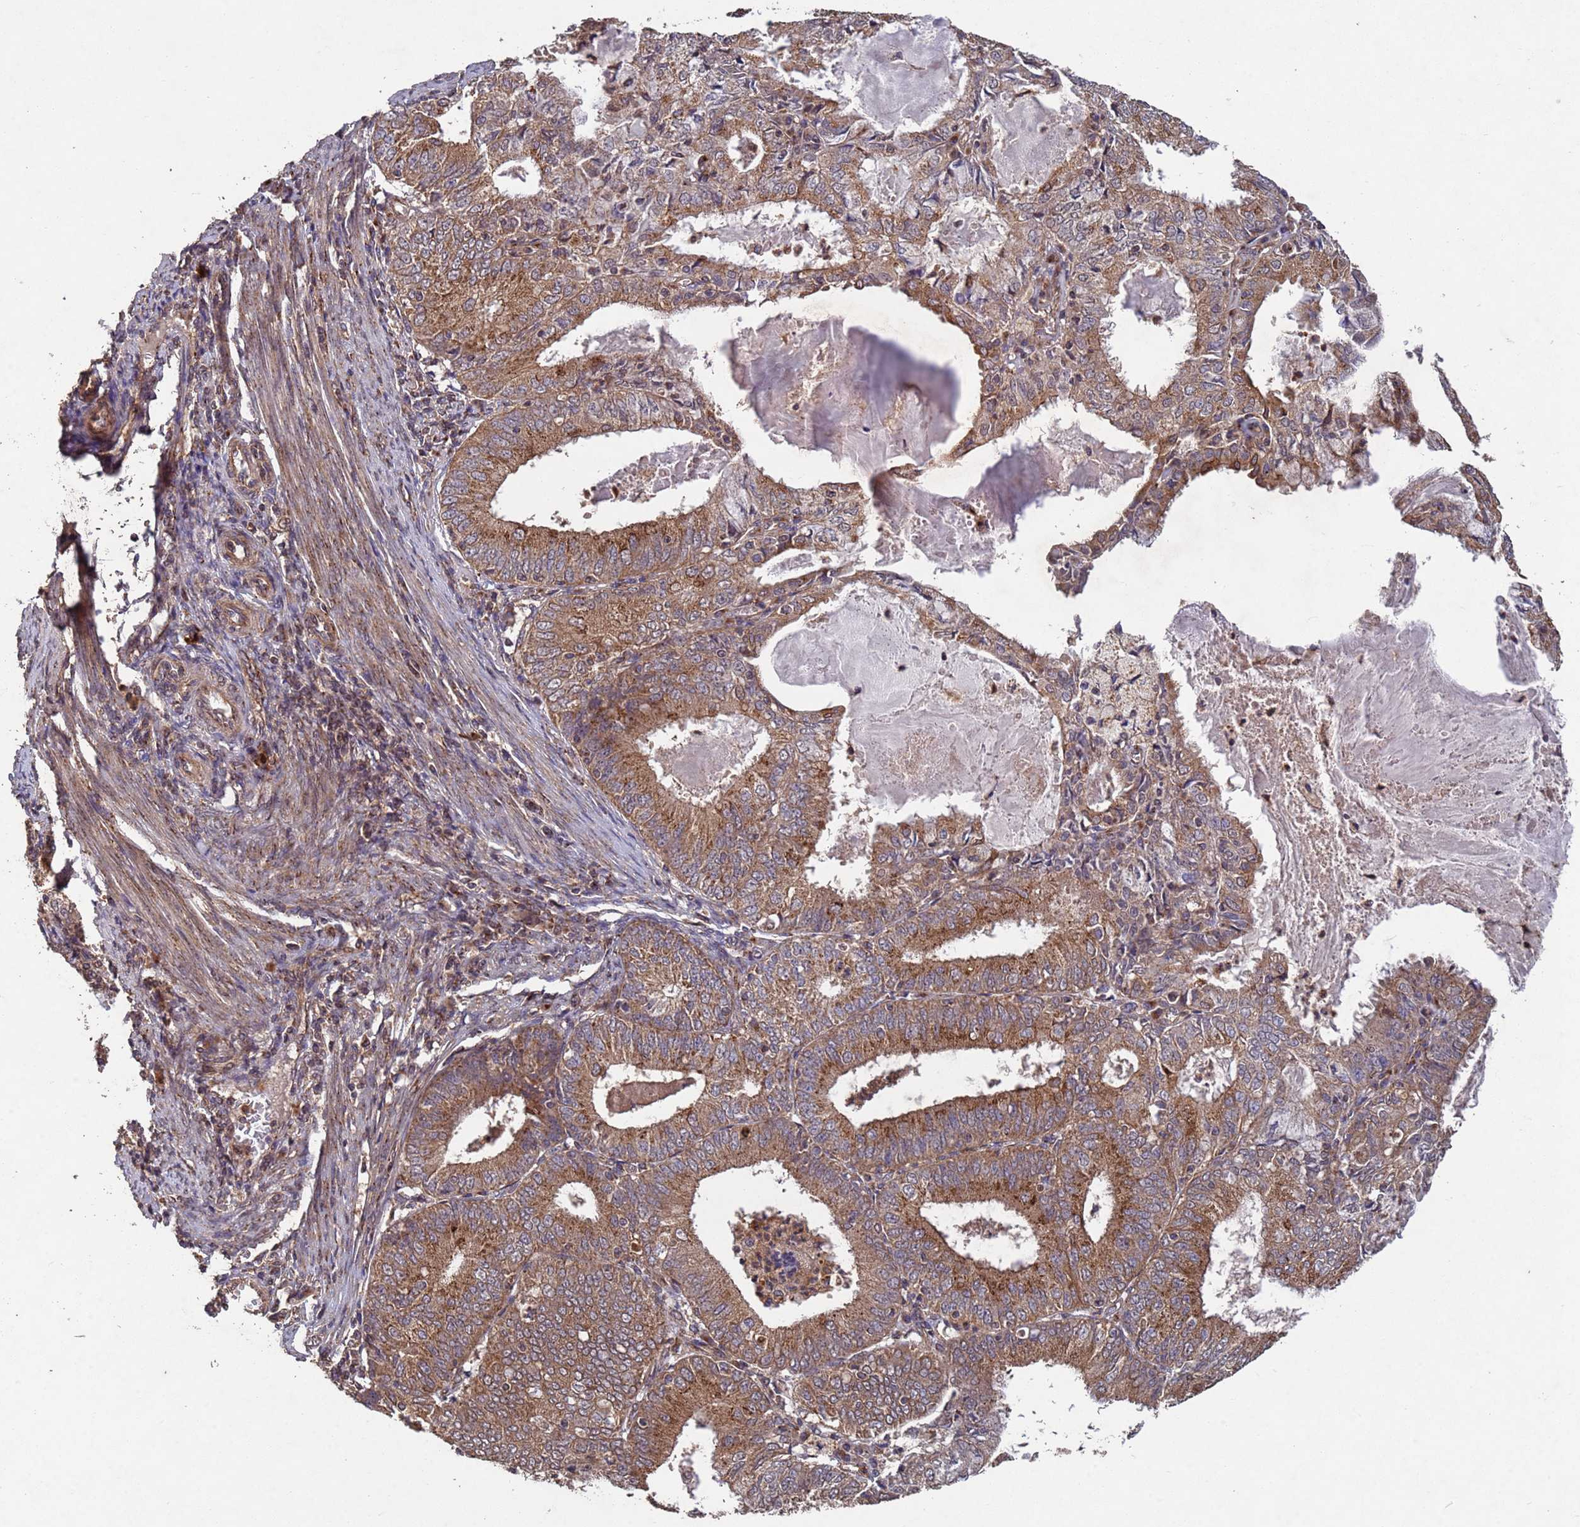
{"staining": {"intensity": "moderate", "quantity": ">75%", "location": "cytoplasmic/membranous"}, "tissue": "endometrial cancer", "cell_type": "Tumor cells", "image_type": "cancer", "snomed": [{"axis": "morphology", "description": "Adenocarcinoma, NOS"}, {"axis": "topography", "description": "Endometrium"}], "caption": "Adenocarcinoma (endometrial) stained with immunohistochemistry (IHC) exhibits moderate cytoplasmic/membranous expression in approximately >75% of tumor cells. The staining was performed using DAB (3,3'-diaminobenzidine) to visualize the protein expression in brown, while the nuclei were stained in blue with hematoxylin (Magnification: 20x).", "gene": "FASTKD1", "patient": {"sex": "female", "age": 57}}